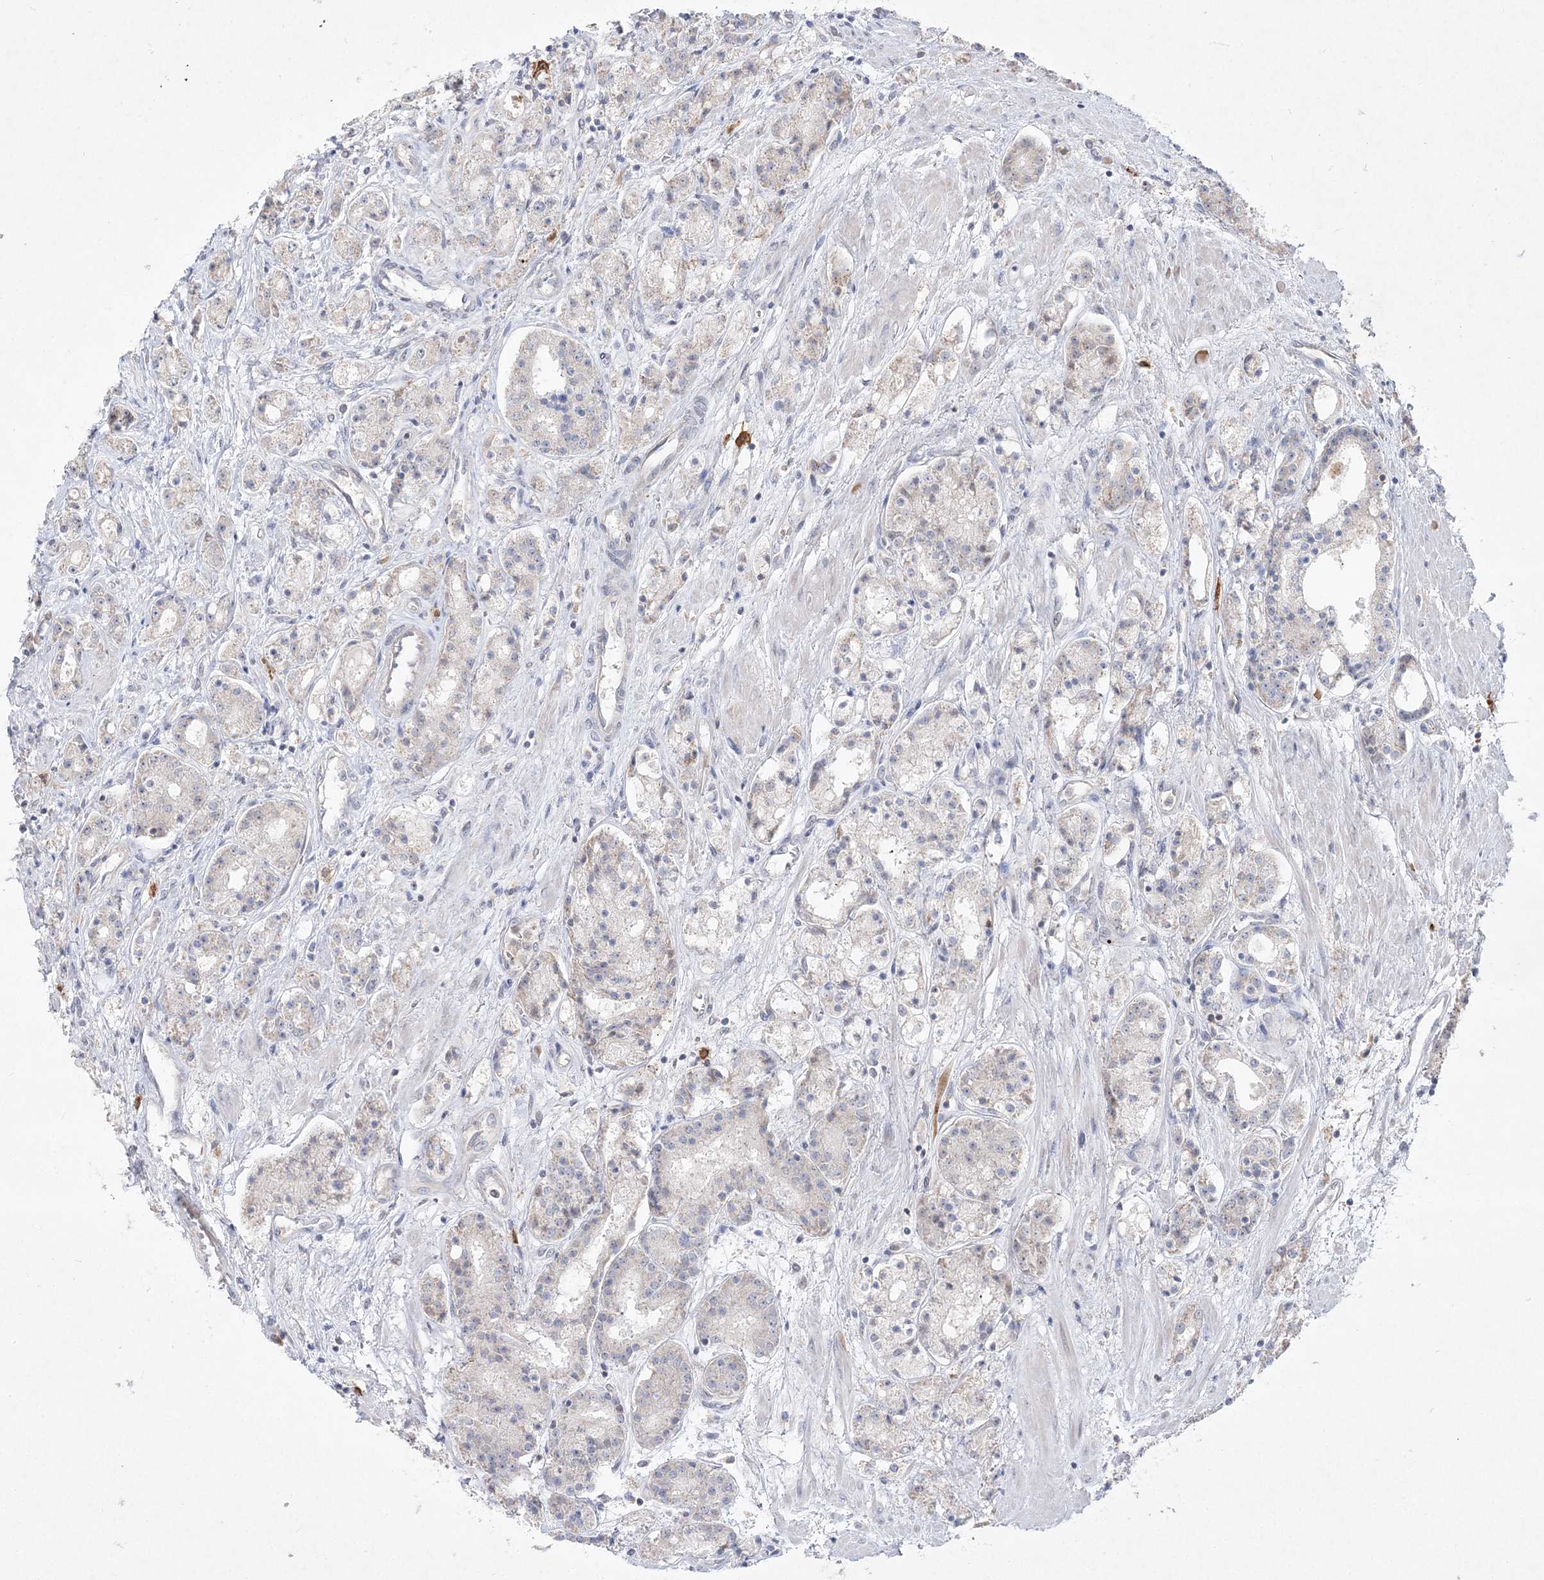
{"staining": {"intensity": "weak", "quantity": "<25%", "location": "cytoplasmic/membranous"}, "tissue": "prostate cancer", "cell_type": "Tumor cells", "image_type": "cancer", "snomed": [{"axis": "morphology", "description": "Adenocarcinoma, High grade"}, {"axis": "topography", "description": "Prostate"}], "caption": "High power microscopy histopathology image of an IHC image of prostate high-grade adenocarcinoma, revealing no significant positivity in tumor cells. (DAB (3,3'-diaminobenzidine) immunohistochemistry with hematoxylin counter stain).", "gene": "CLNK", "patient": {"sex": "male", "age": 60}}